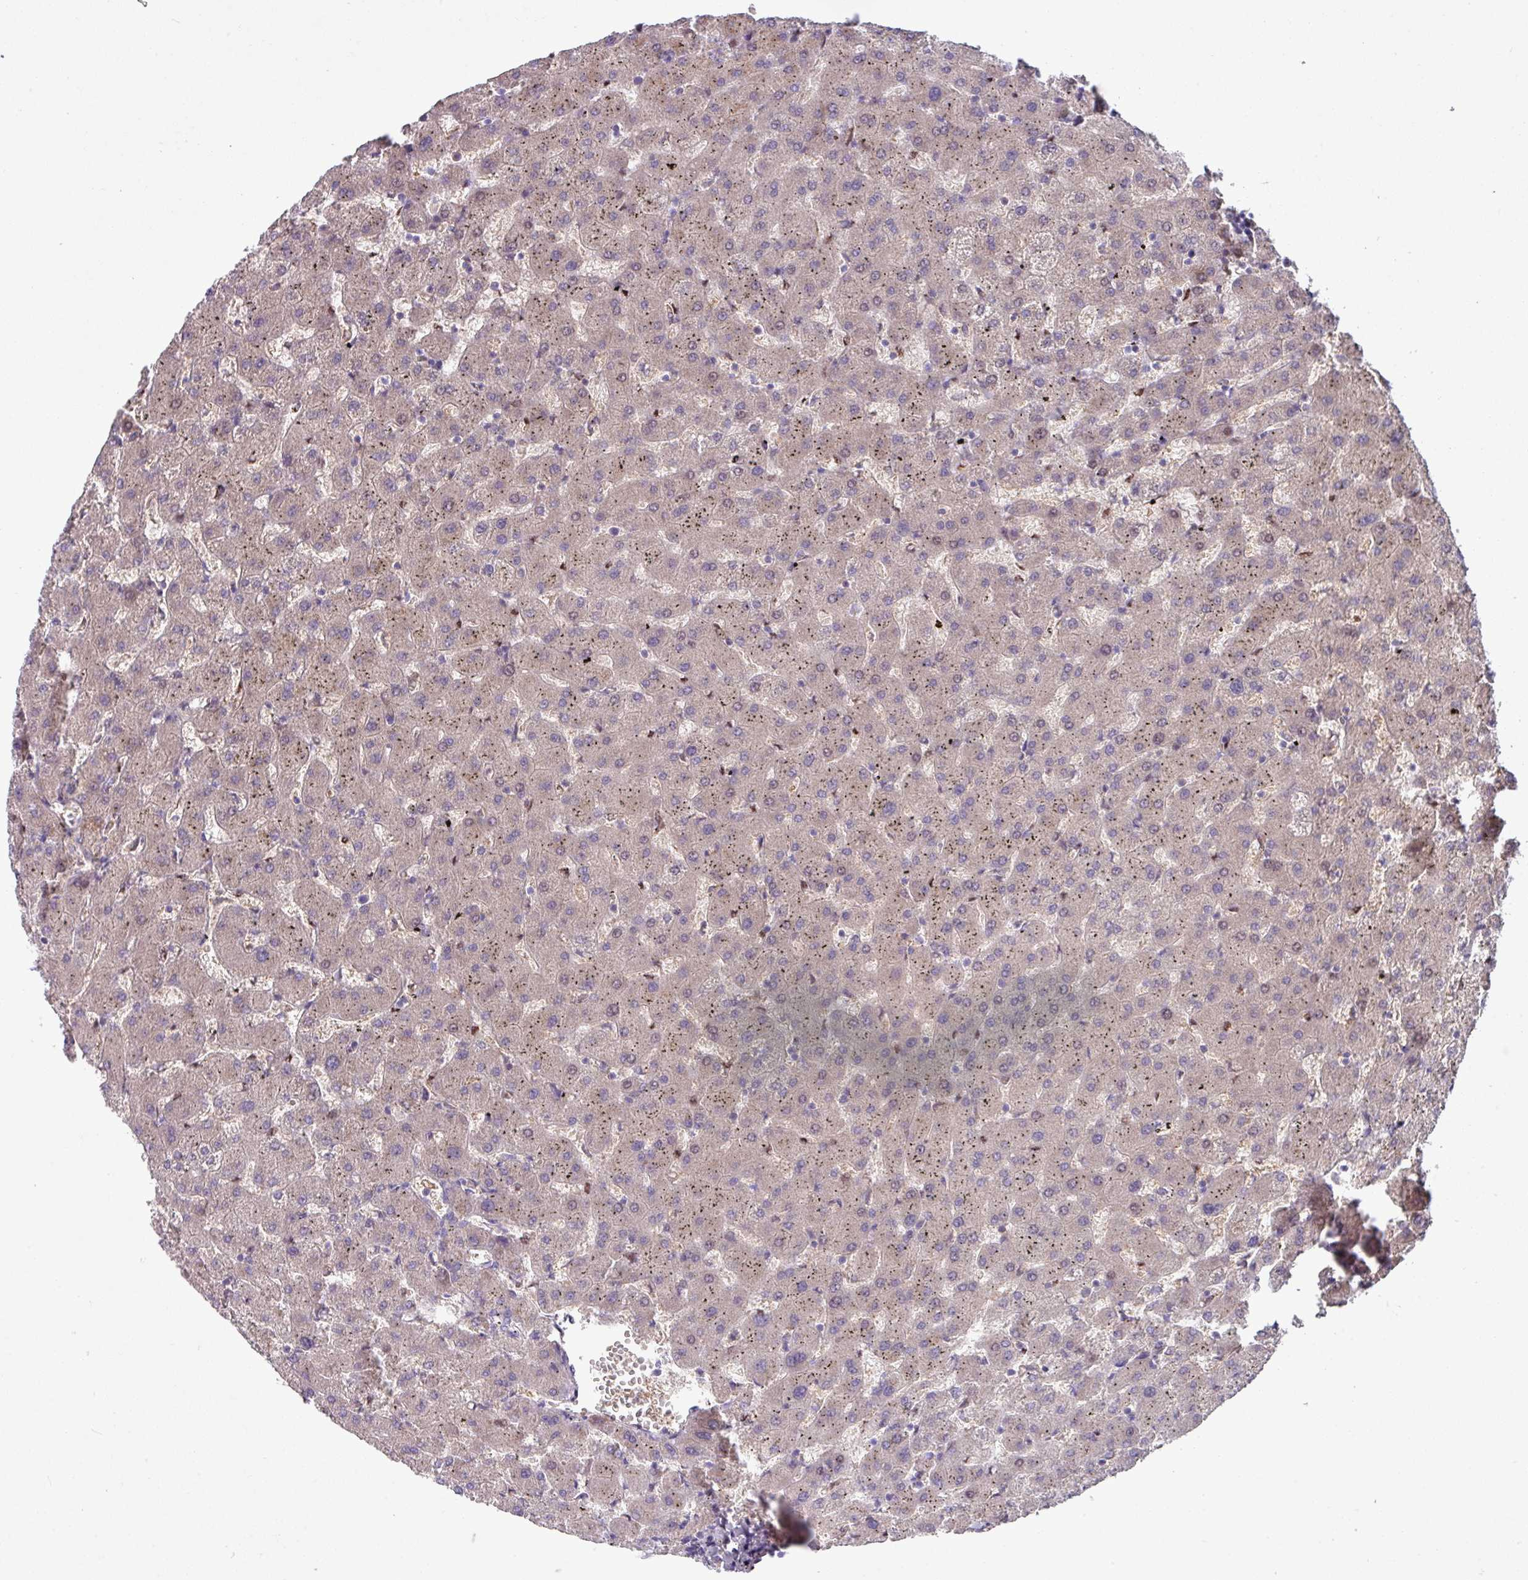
{"staining": {"intensity": "negative", "quantity": "none", "location": "none"}, "tissue": "liver", "cell_type": "Cholangiocytes", "image_type": "normal", "snomed": [{"axis": "morphology", "description": "Normal tissue, NOS"}, {"axis": "topography", "description": "Liver"}], "caption": "A photomicrograph of liver stained for a protein demonstrates no brown staining in cholangiocytes. The staining was performed using DAB to visualize the protein expression in brown, while the nuclei were stained in blue with hematoxylin (Magnification: 20x).", "gene": "IQCJ", "patient": {"sex": "female", "age": 63}}